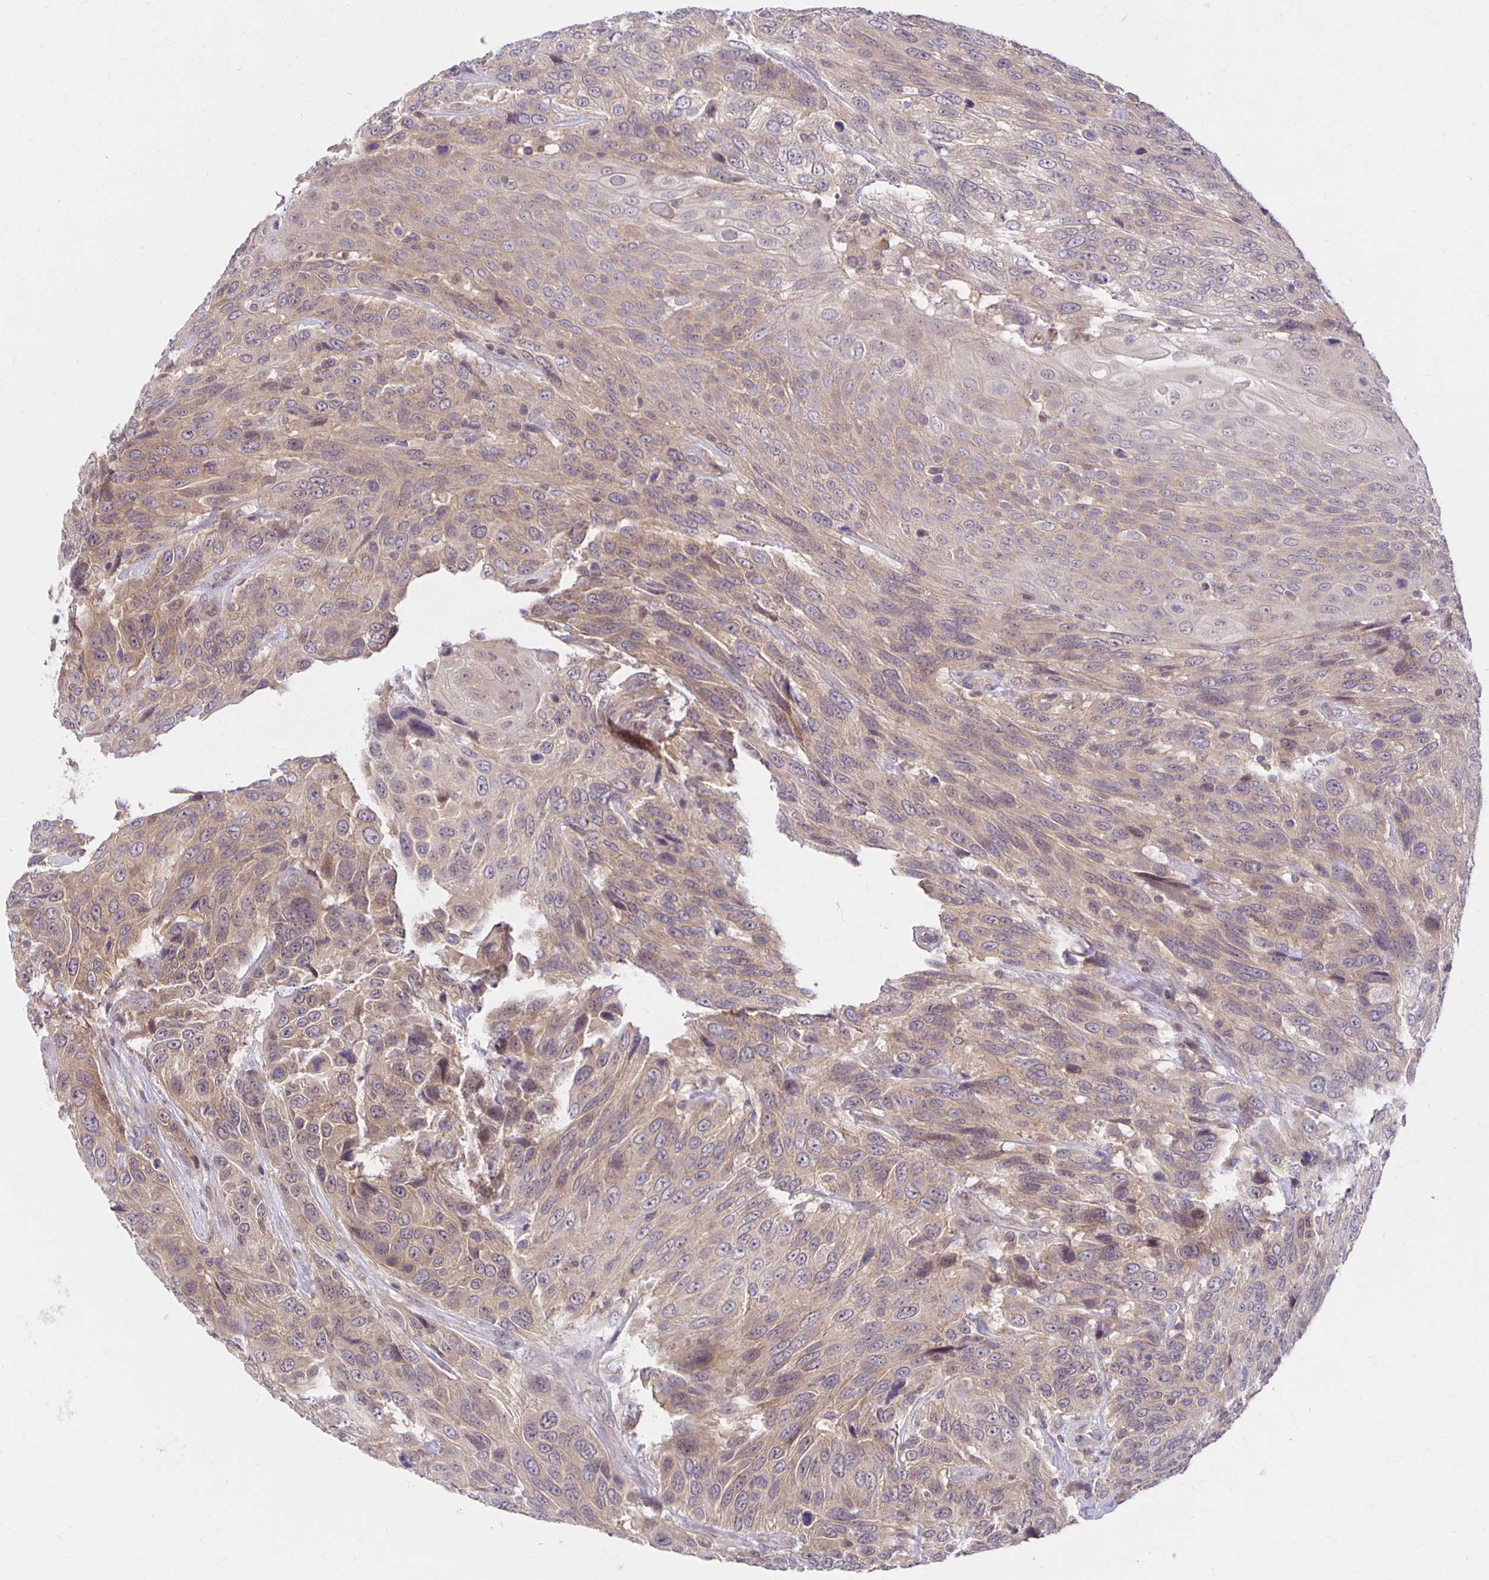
{"staining": {"intensity": "weak", "quantity": ">75%", "location": "cytoplasmic/membranous"}, "tissue": "urothelial cancer", "cell_type": "Tumor cells", "image_type": "cancer", "snomed": [{"axis": "morphology", "description": "Urothelial carcinoma, High grade"}, {"axis": "topography", "description": "Urinary bladder"}], "caption": "The immunohistochemical stain shows weak cytoplasmic/membranous positivity in tumor cells of urothelial cancer tissue.", "gene": "MIEN1", "patient": {"sex": "female", "age": 70}}